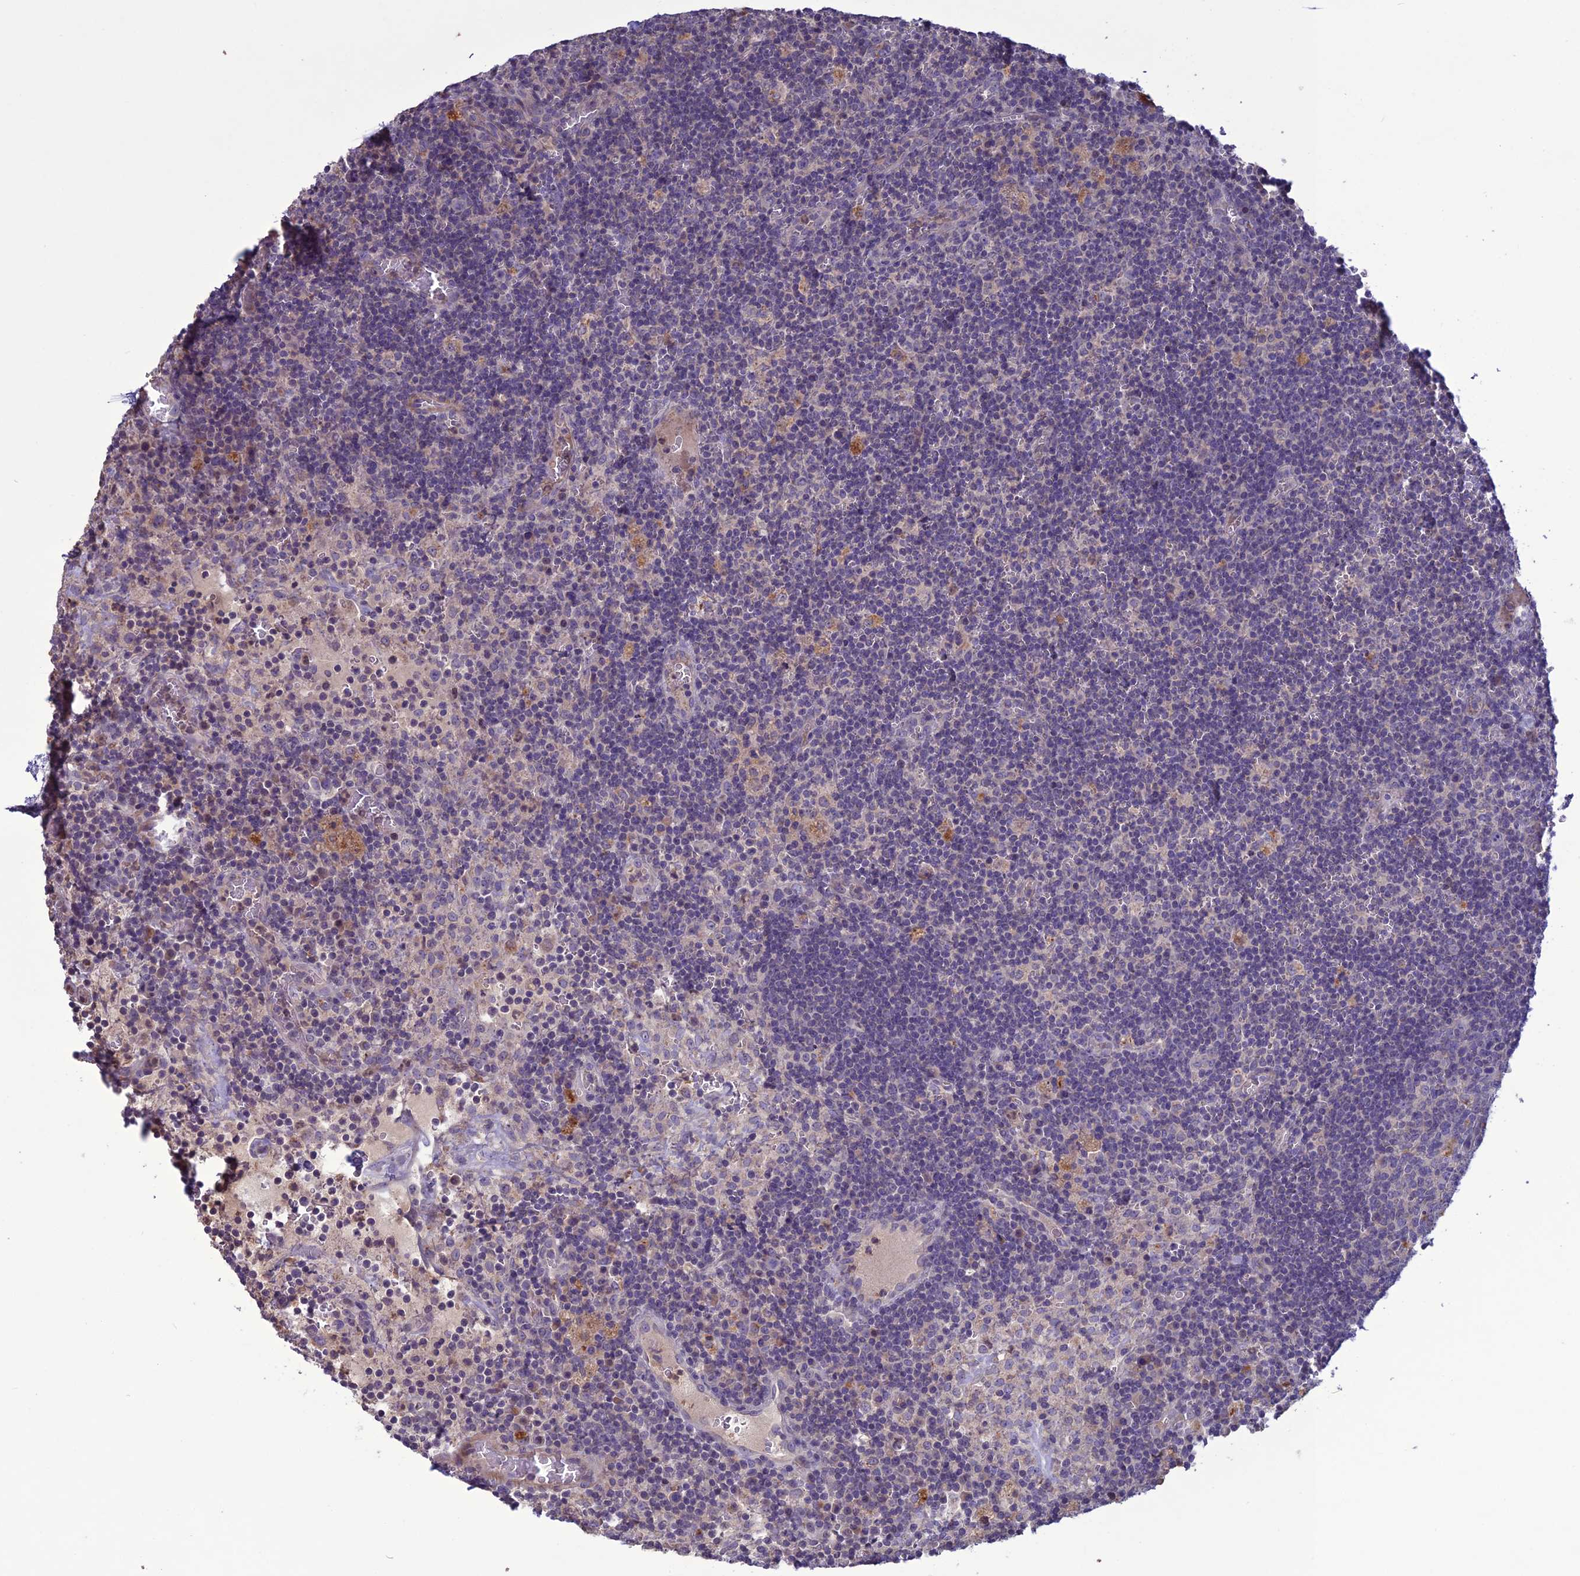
{"staining": {"intensity": "negative", "quantity": "none", "location": "none"}, "tissue": "lymph node", "cell_type": "Non-germinal center cells", "image_type": "normal", "snomed": [{"axis": "morphology", "description": "Normal tissue, NOS"}, {"axis": "topography", "description": "Lymph node"}], "caption": "Immunohistochemistry photomicrograph of unremarkable human lymph node stained for a protein (brown), which displays no staining in non-germinal center cells. (DAB (3,3'-diaminobenzidine) IHC, high magnification).", "gene": "C2orf76", "patient": {"sex": "male", "age": 58}}